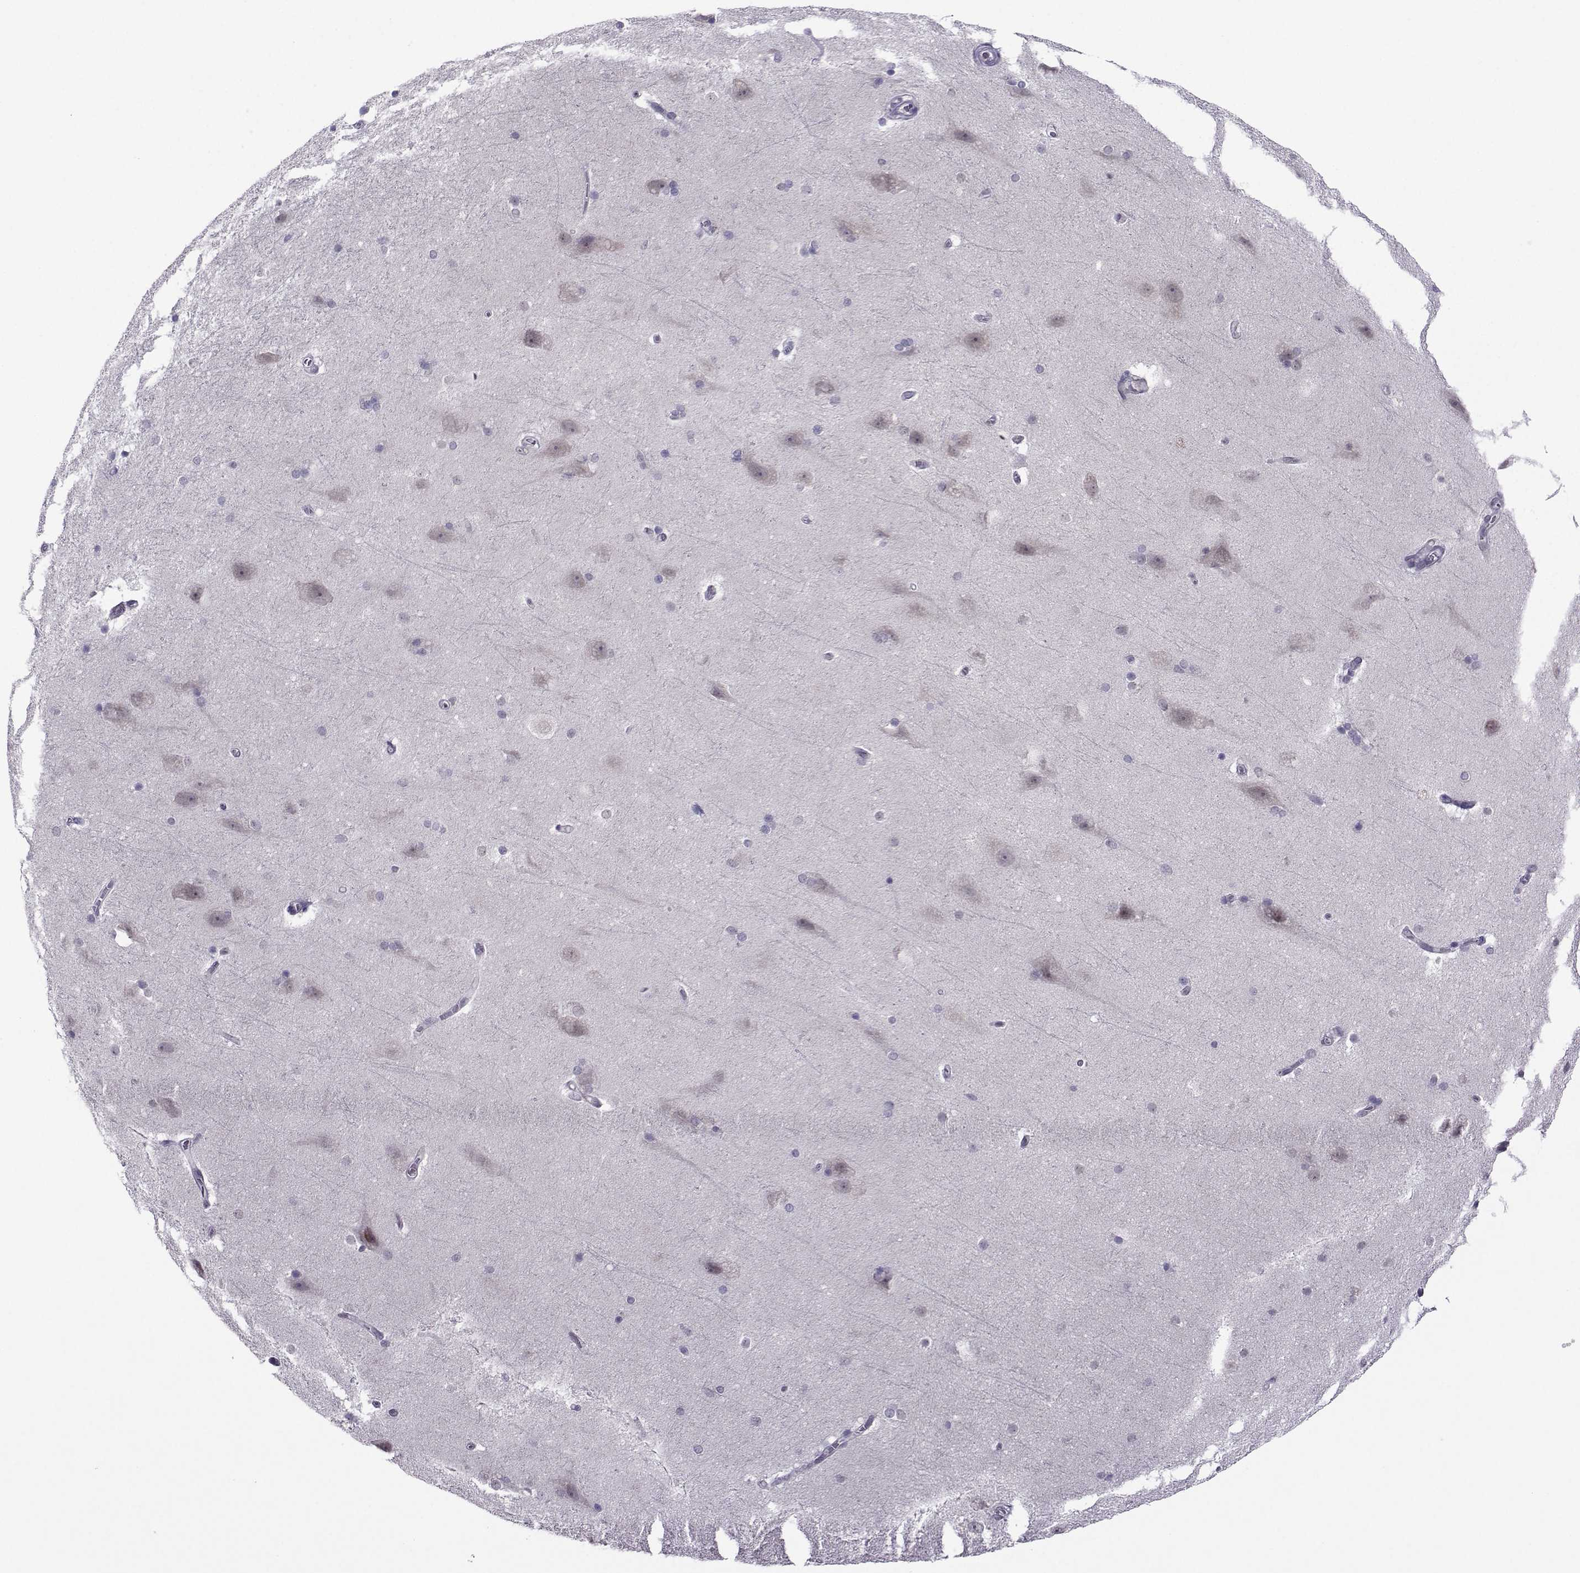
{"staining": {"intensity": "negative", "quantity": "none", "location": "none"}, "tissue": "hippocampus", "cell_type": "Glial cells", "image_type": "normal", "snomed": [{"axis": "morphology", "description": "Normal tissue, NOS"}, {"axis": "topography", "description": "Cerebral cortex"}, {"axis": "topography", "description": "Hippocampus"}], "caption": "An IHC photomicrograph of normal hippocampus is shown. There is no staining in glial cells of hippocampus. The staining was performed using DAB to visualize the protein expression in brown, while the nuclei were stained in blue with hematoxylin (Magnification: 20x).", "gene": "DDX20", "patient": {"sex": "female", "age": 19}}